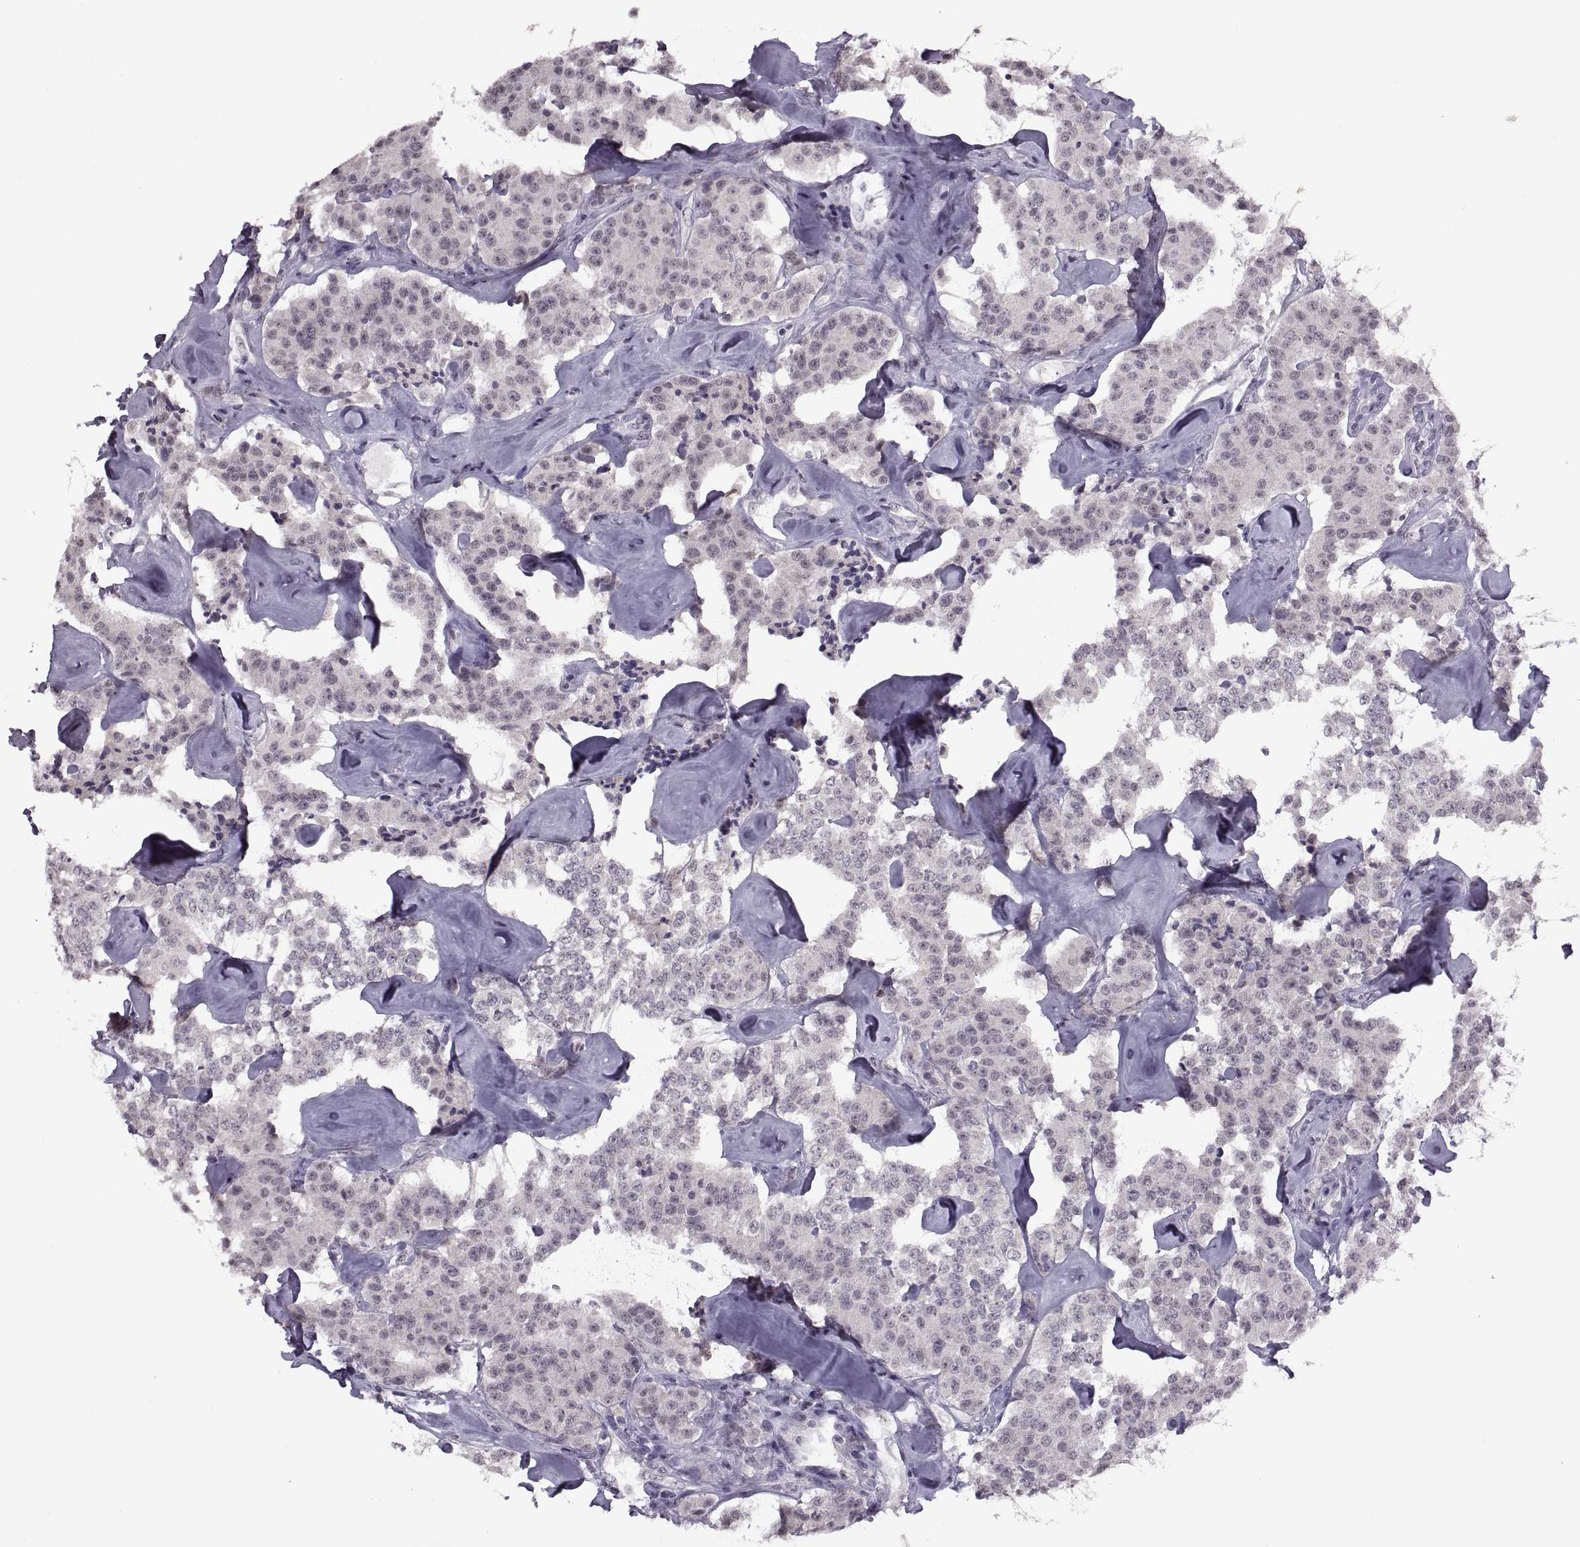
{"staining": {"intensity": "negative", "quantity": "none", "location": "none"}, "tissue": "carcinoid", "cell_type": "Tumor cells", "image_type": "cancer", "snomed": [{"axis": "morphology", "description": "Carcinoid, malignant, NOS"}, {"axis": "topography", "description": "Pancreas"}], "caption": "This photomicrograph is of carcinoid (malignant) stained with IHC to label a protein in brown with the nuclei are counter-stained blue. There is no expression in tumor cells.", "gene": "OTP", "patient": {"sex": "male", "age": 41}}